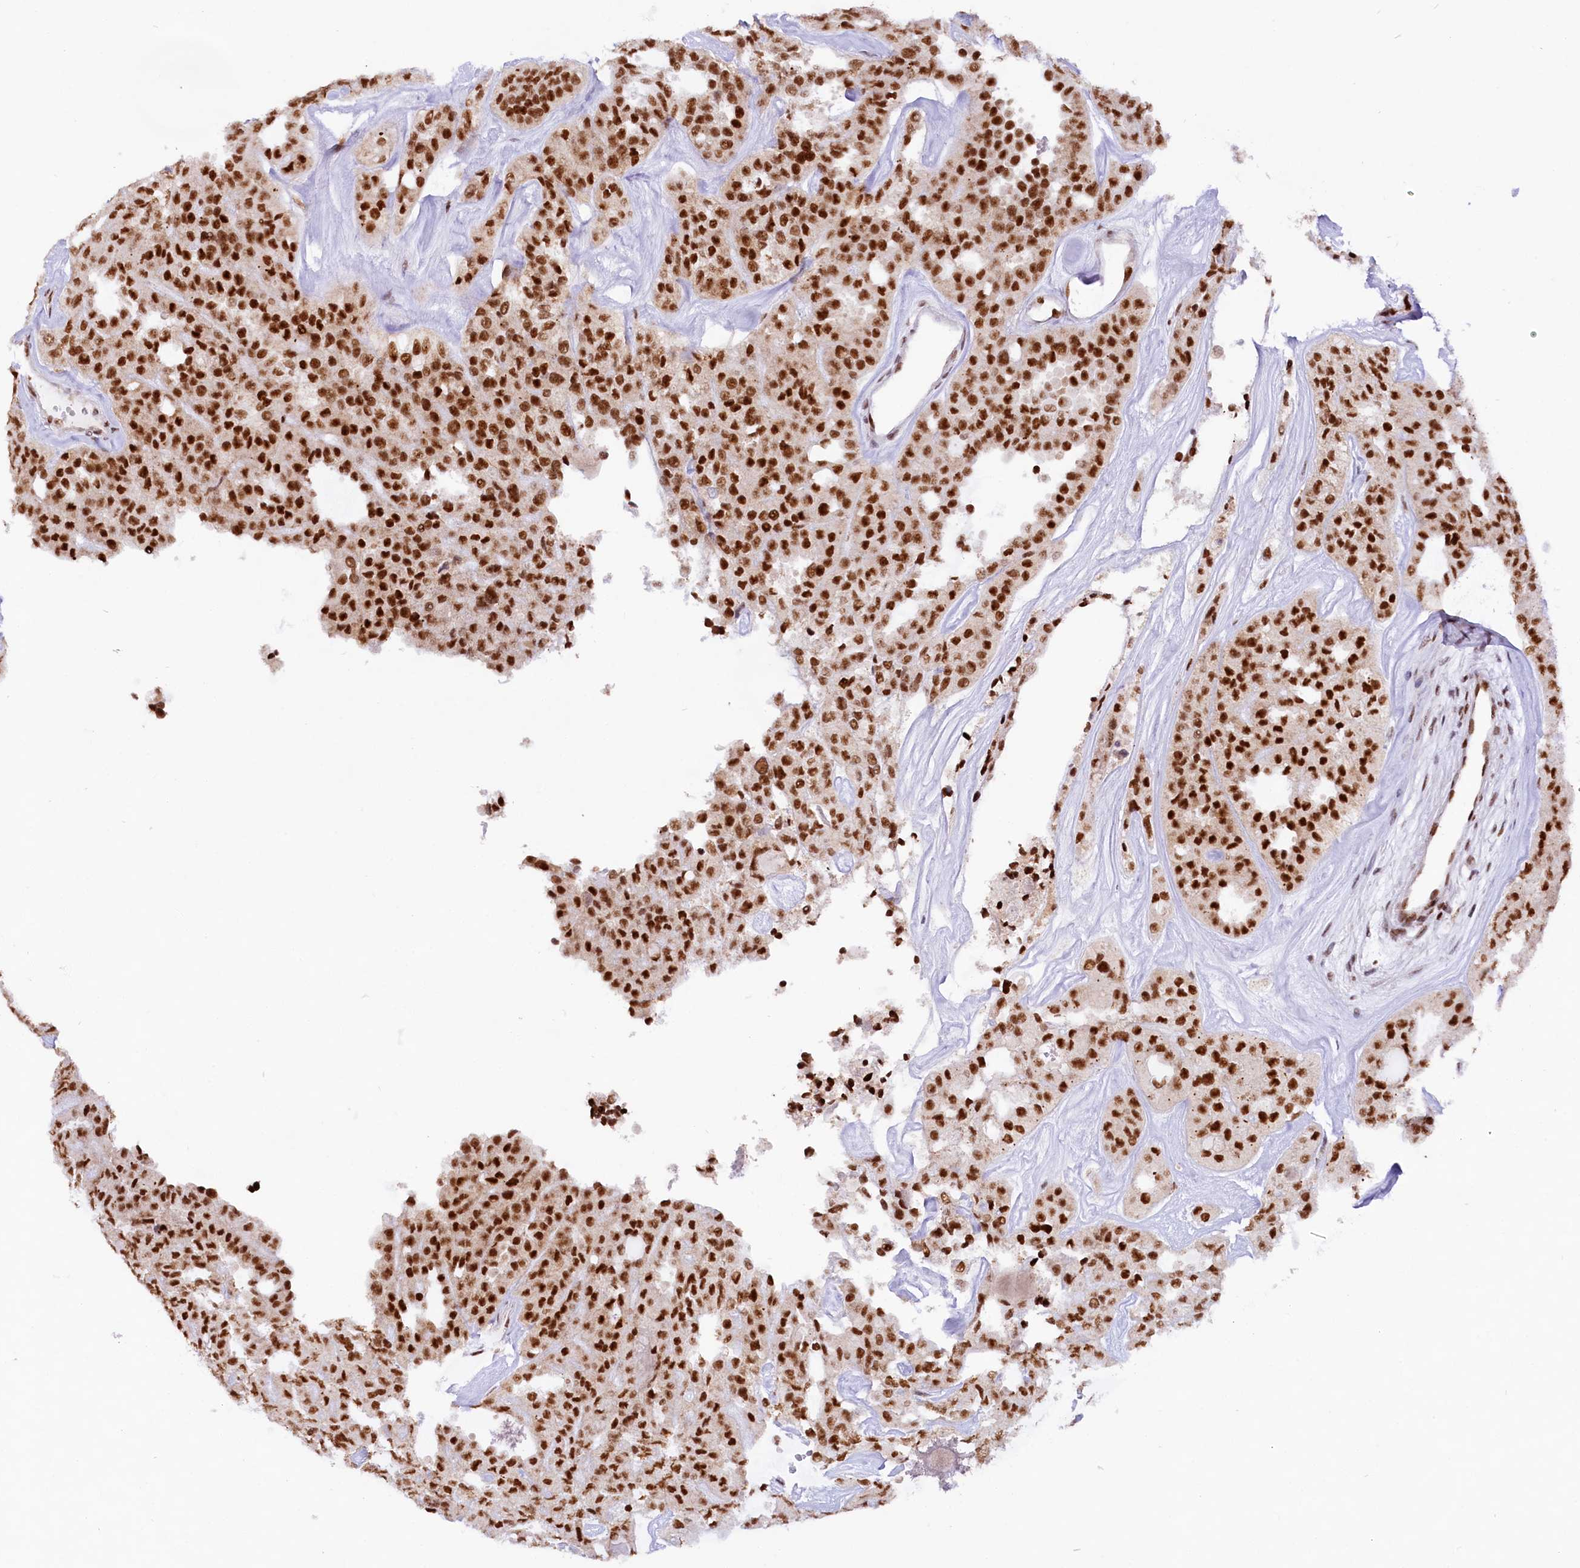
{"staining": {"intensity": "strong", "quantity": ">75%", "location": "nuclear"}, "tissue": "thyroid cancer", "cell_type": "Tumor cells", "image_type": "cancer", "snomed": [{"axis": "morphology", "description": "Follicular adenoma carcinoma, NOS"}, {"axis": "topography", "description": "Thyroid gland"}], "caption": "About >75% of tumor cells in follicular adenoma carcinoma (thyroid) reveal strong nuclear protein expression as visualized by brown immunohistochemical staining.", "gene": "HIRA", "patient": {"sex": "male", "age": 75}}